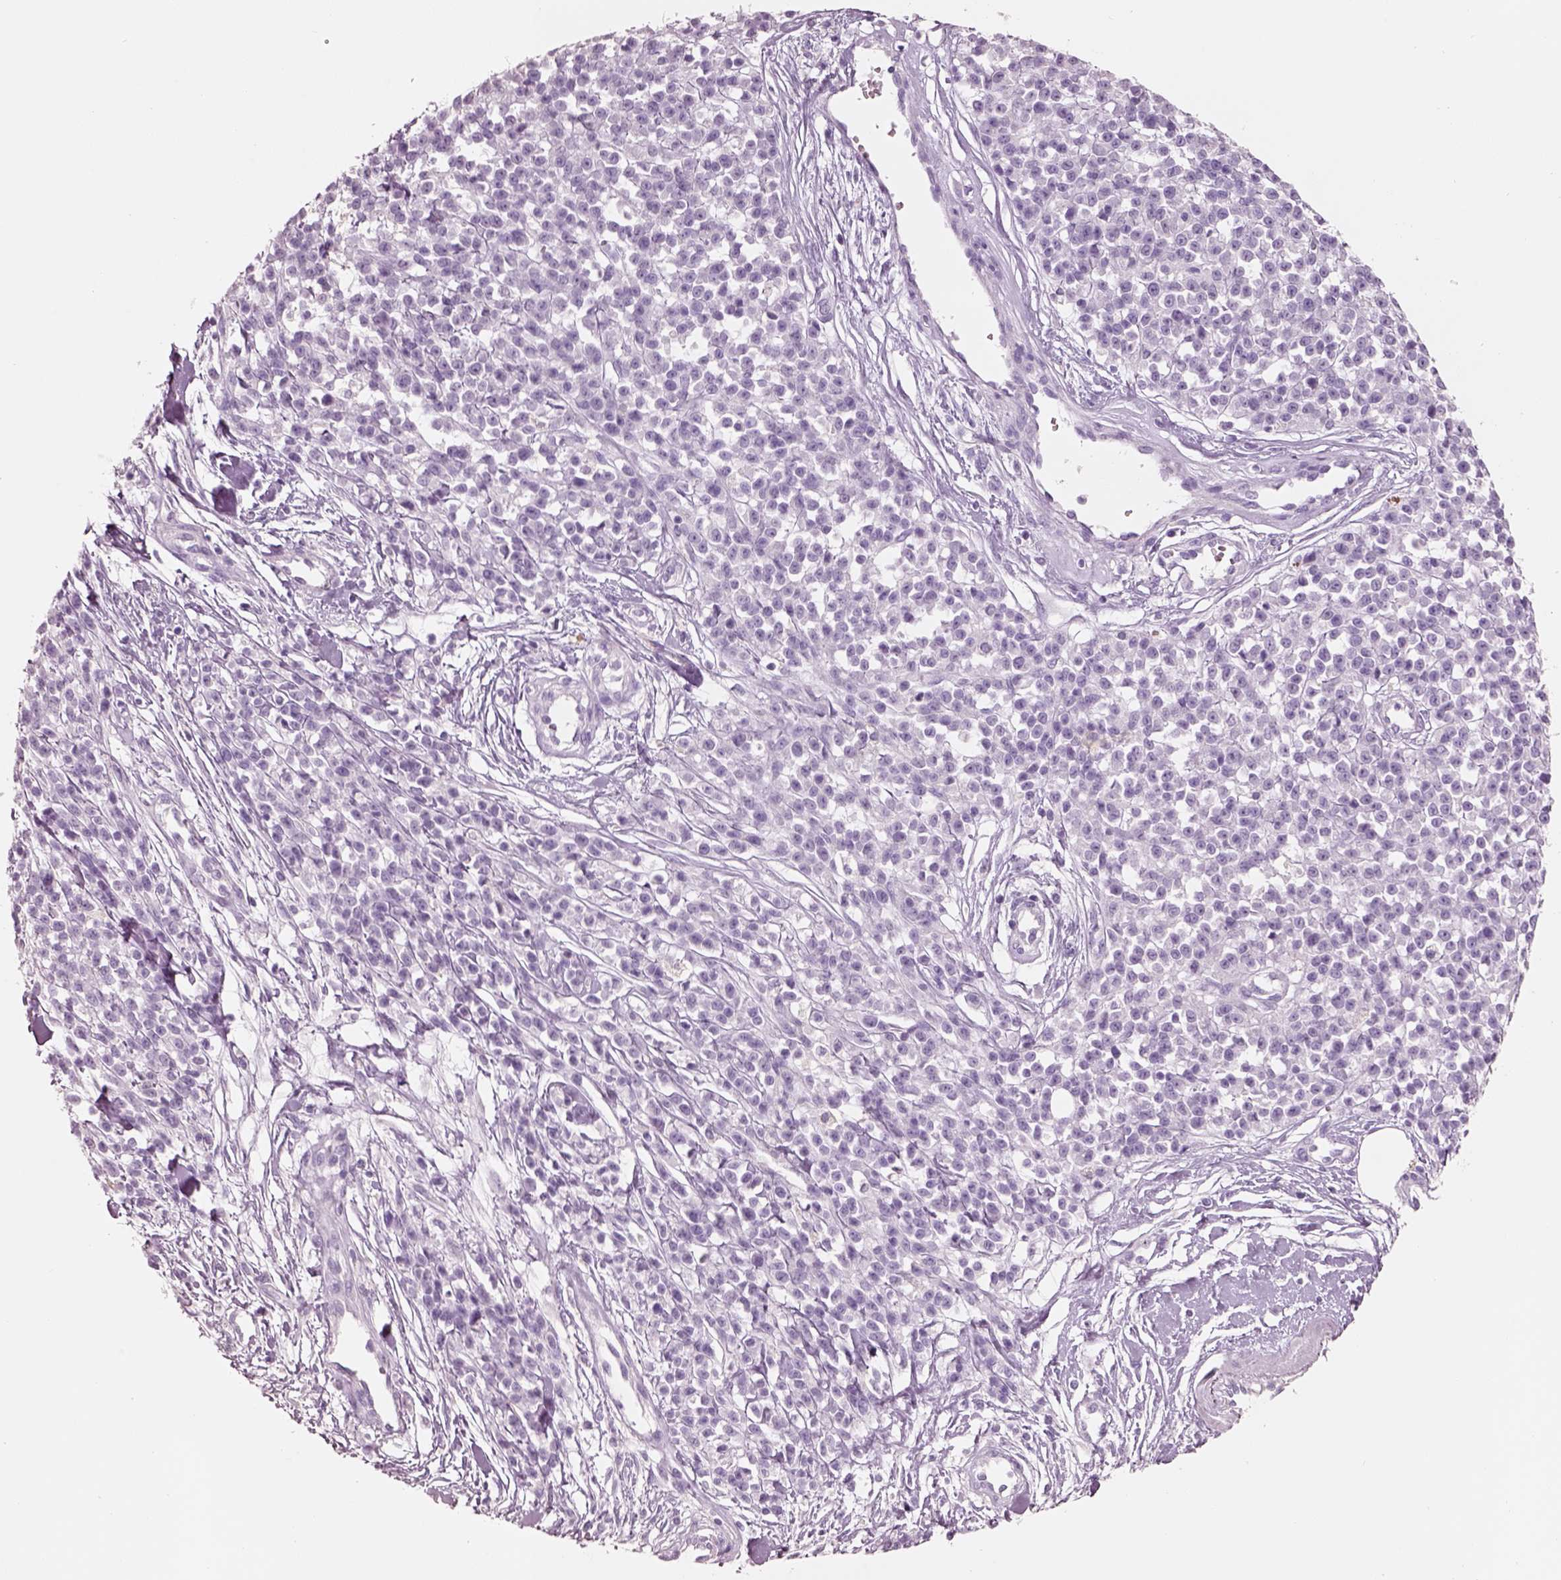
{"staining": {"intensity": "negative", "quantity": "none", "location": "none"}, "tissue": "melanoma", "cell_type": "Tumor cells", "image_type": "cancer", "snomed": [{"axis": "morphology", "description": "Malignant melanoma, NOS"}, {"axis": "topography", "description": "Skin"}, {"axis": "topography", "description": "Skin of trunk"}], "caption": "DAB (3,3'-diaminobenzidine) immunohistochemical staining of human malignant melanoma displays no significant staining in tumor cells.", "gene": "PNOC", "patient": {"sex": "male", "age": 74}}